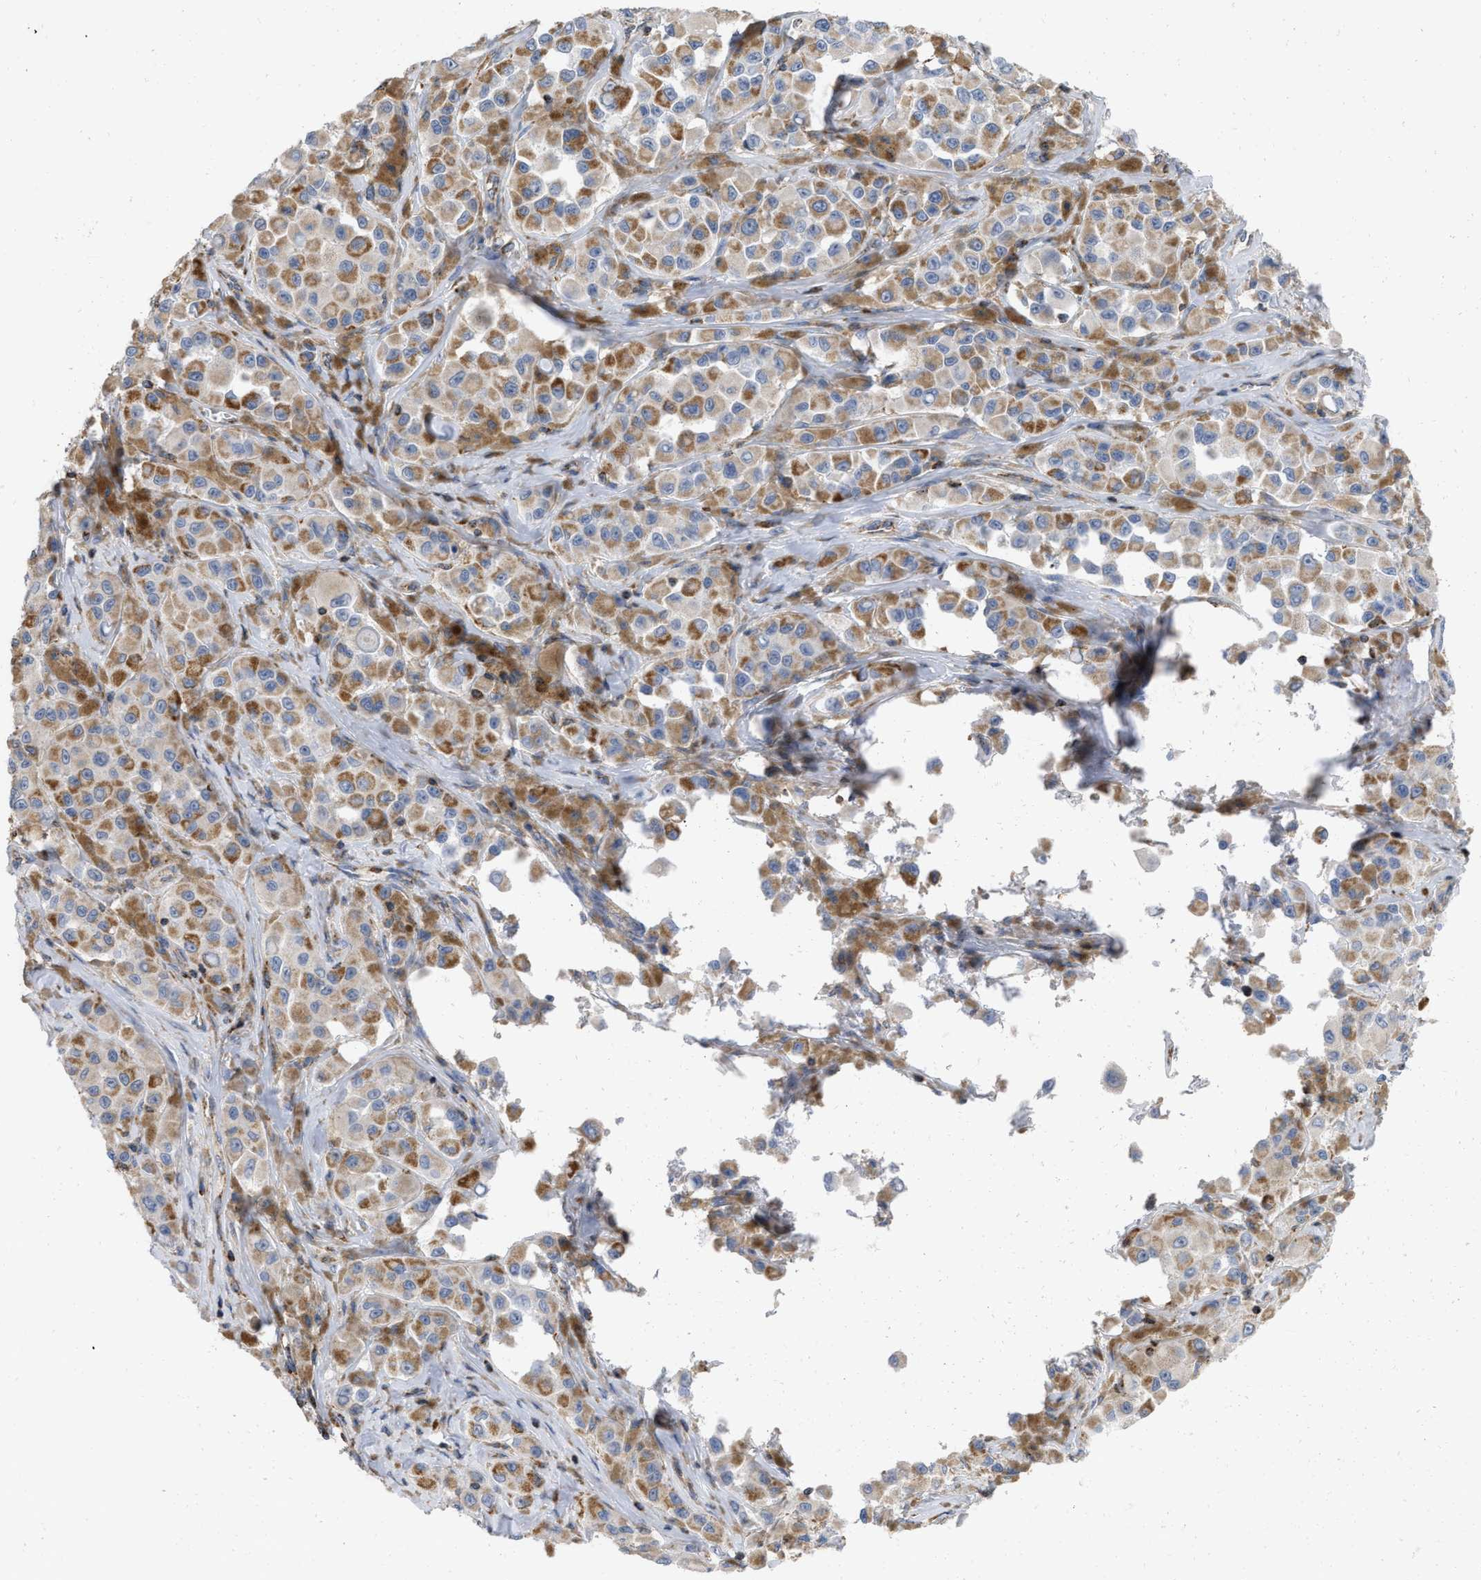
{"staining": {"intensity": "moderate", "quantity": ">75%", "location": "cytoplasmic/membranous"}, "tissue": "melanoma", "cell_type": "Tumor cells", "image_type": "cancer", "snomed": [{"axis": "morphology", "description": "Malignant melanoma, NOS"}, {"axis": "topography", "description": "Skin"}], "caption": "Immunohistochemical staining of malignant melanoma reveals medium levels of moderate cytoplasmic/membranous staining in approximately >75% of tumor cells. The staining is performed using DAB brown chromogen to label protein expression. The nuclei are counter-stained blue using hematoxylin.", "gene": "GRB10", "patient": {"sex": "male", "age": 84}}